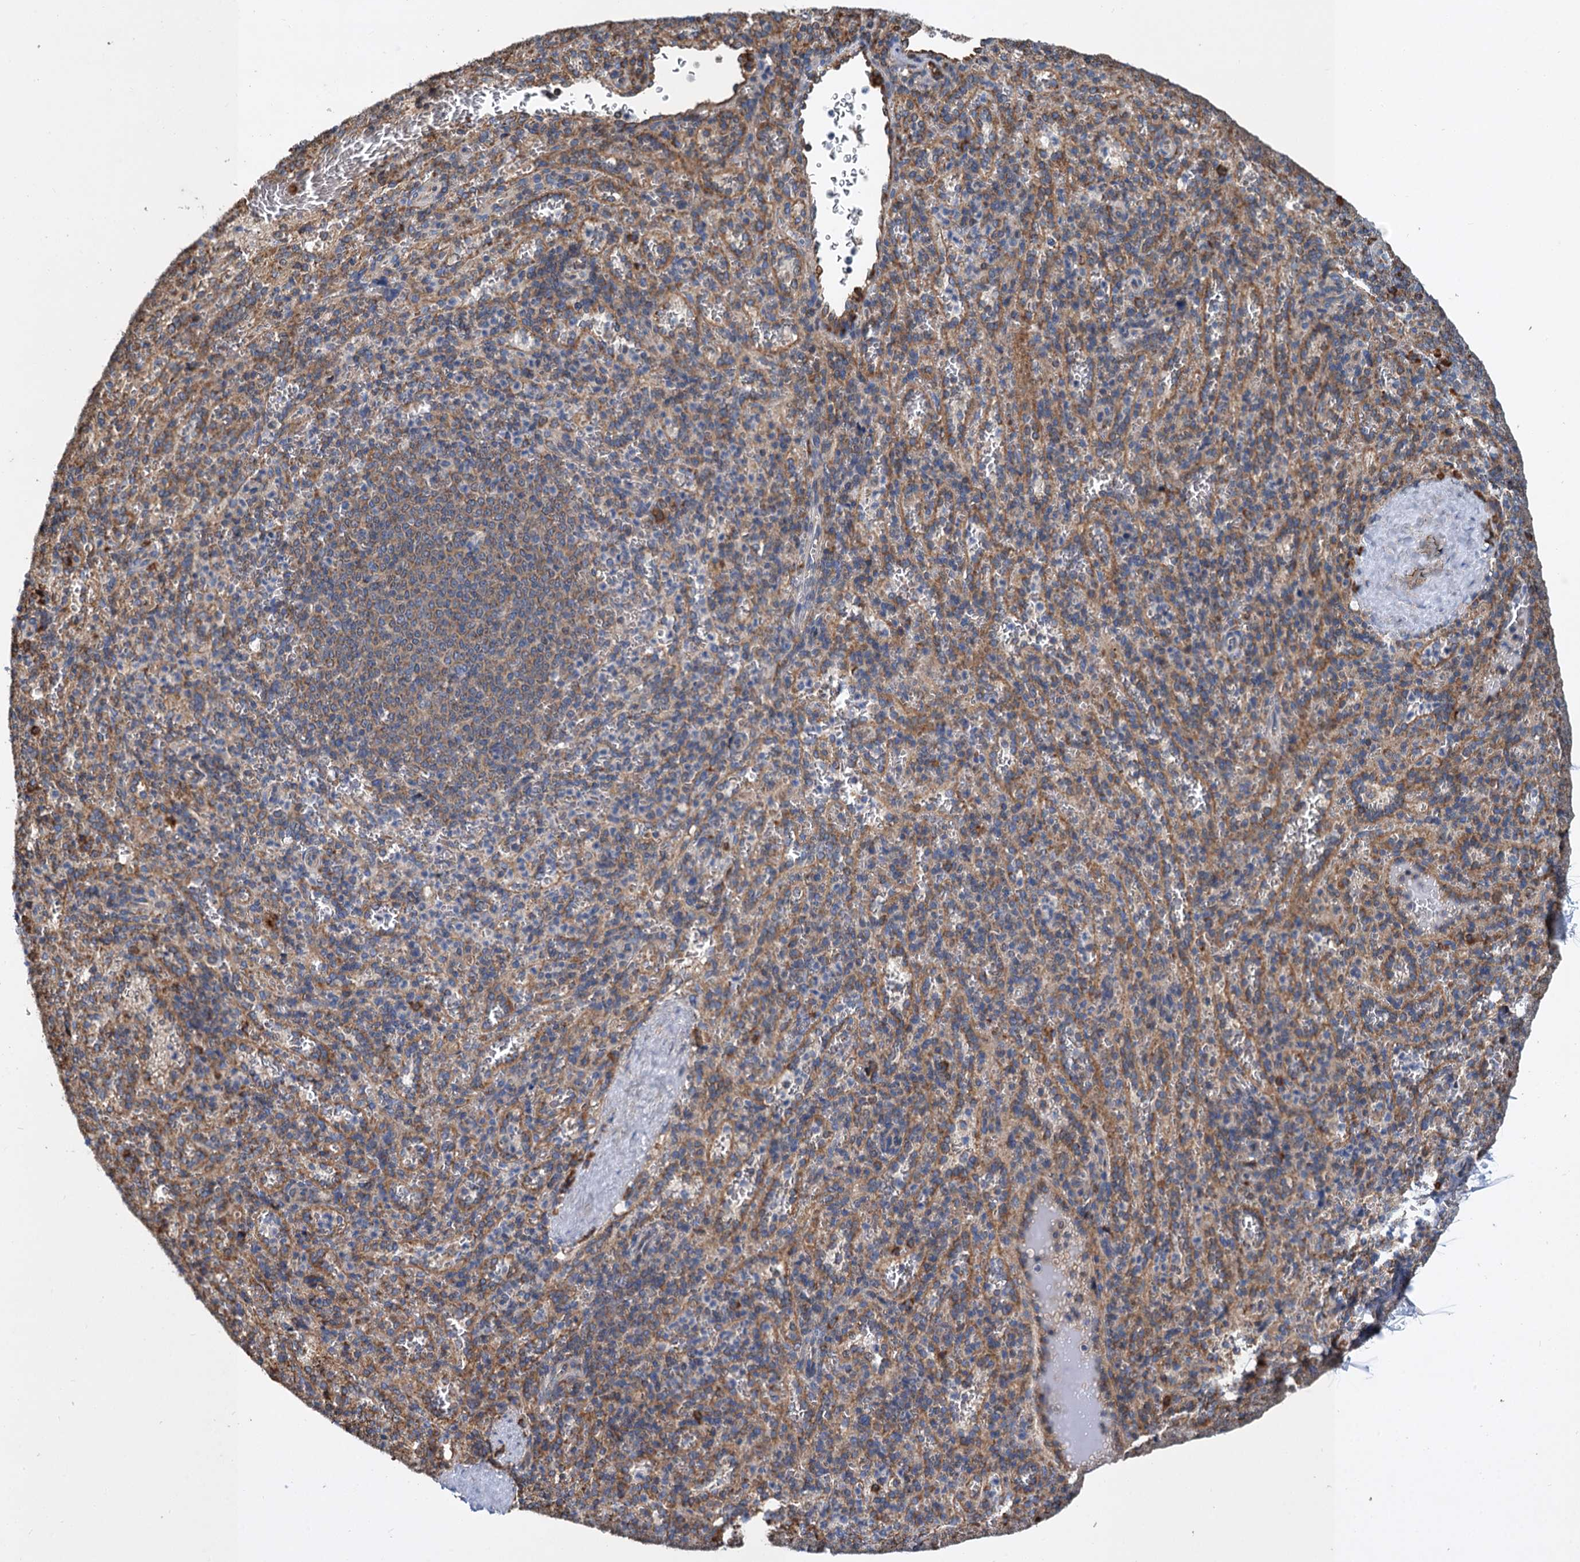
{"staining": {"intensity": "weak", "quantity": "25%-75%", "location": "cytoplasmic/membranous"}, "tissue": "spleen", "cell_type": "Cells in red pulp", "image_type": "normal", "snomed": [{"axis": "morphology", "description": "Normal tissue, NOS"}, {"axis": "topography", "description": "Spleen"}], "caption": "Immunohistochemistry (DAB (3,3'-diaminobenzidine)) staining of unremarkable human spleen exhibits weak cytoplasmic/membranous protein expression in approximately 25%-75% of cells in red pulp.", "gene": "LINS1", "patient": {"sex": "female", "age": 21}}